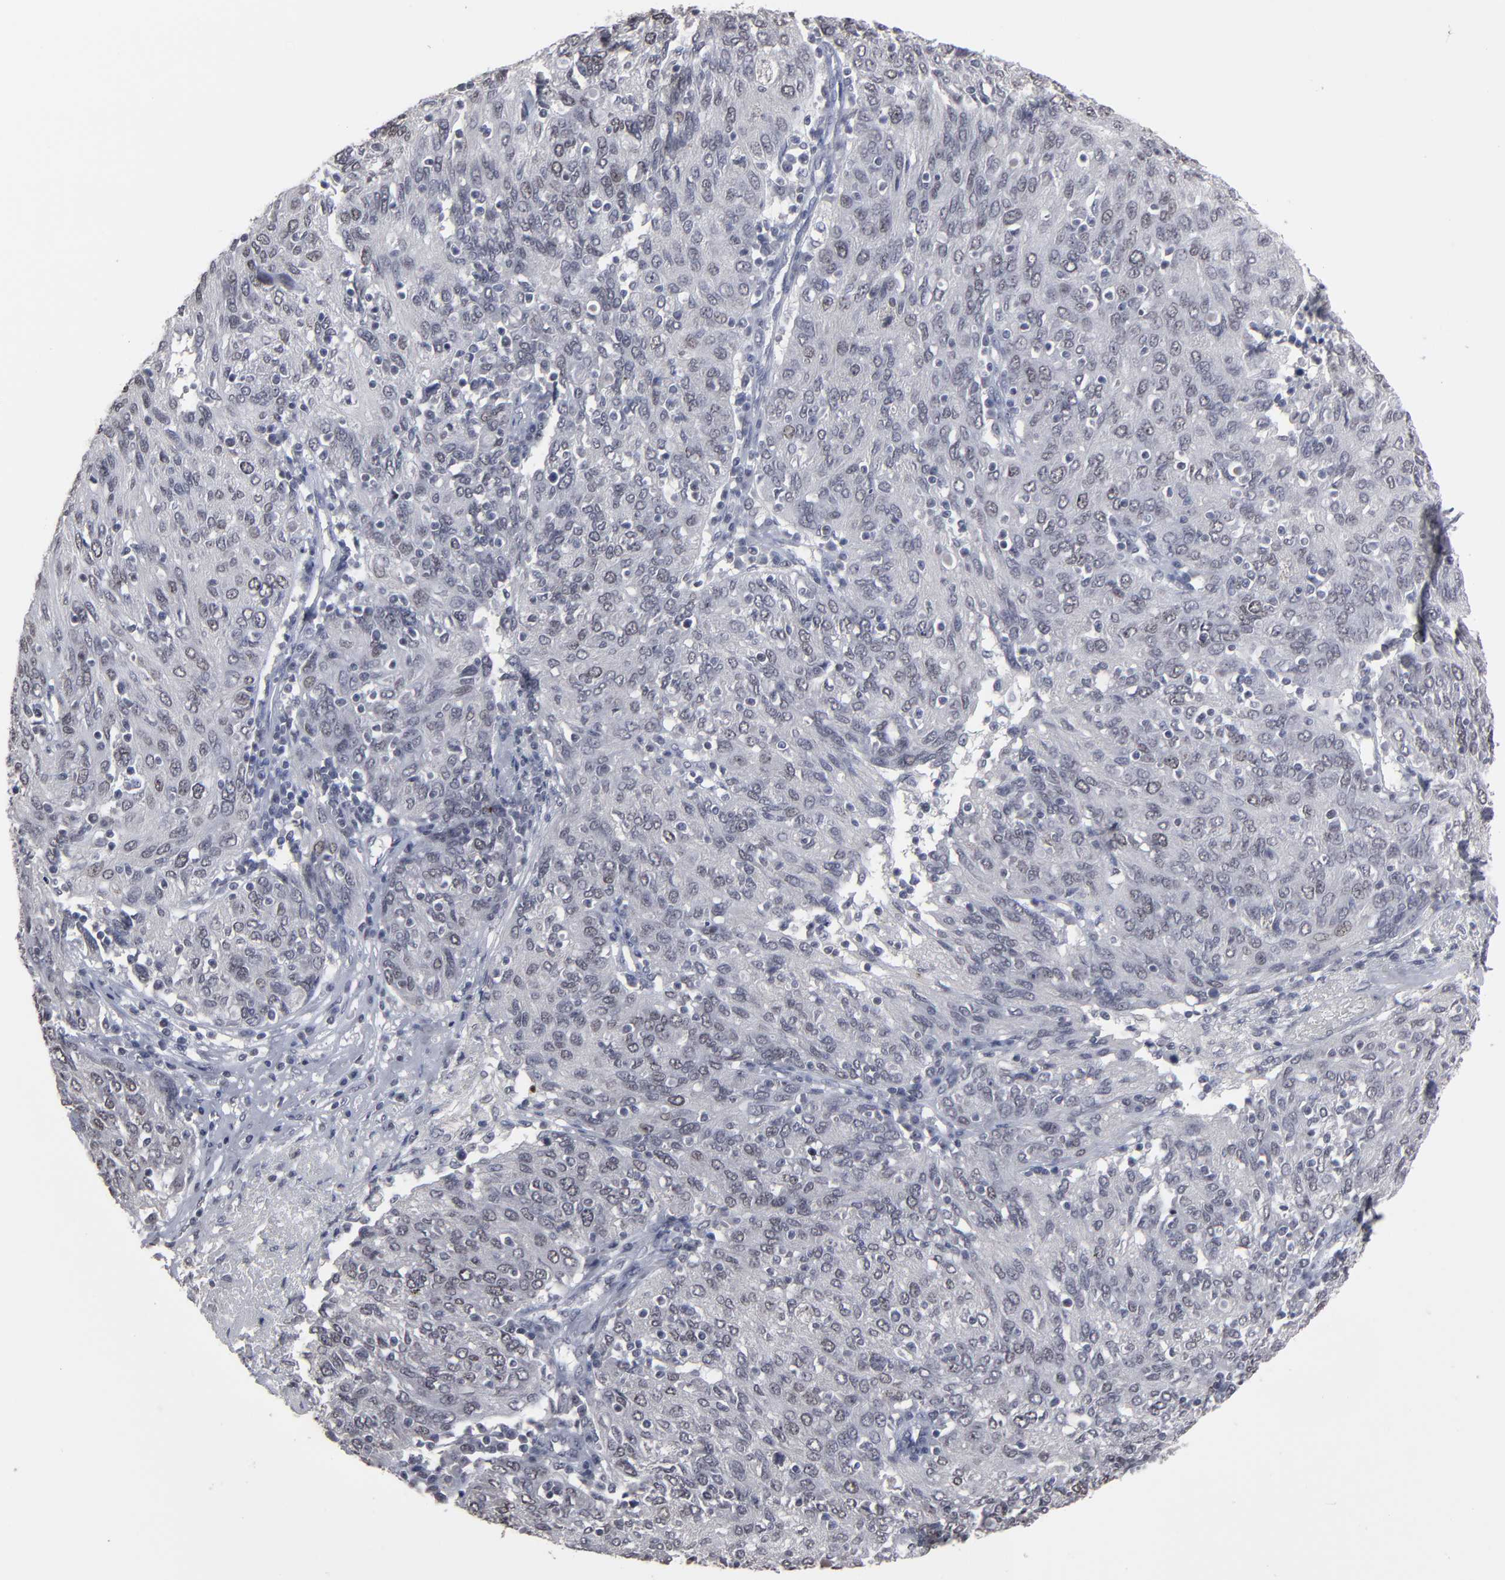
{"staining": {"intensity": "negative", "quantity": "none", "location": "none"}, "tissue": "ovarian cancer", "cell_type": "Tumor cells", "image_type": "cancer", "snomed": [{"axis": "morphology", "description": "Carcinoma, endometroid"}, {"axis": "topography", "description": "Ovary"}], "caption": "Immunohistochemical staining of endometroid carcinoma (ovarian) reveals no significant positivity in tumor cells.", "gene": "SSRP1", "patient": {"sex": "female", "age": 50}}